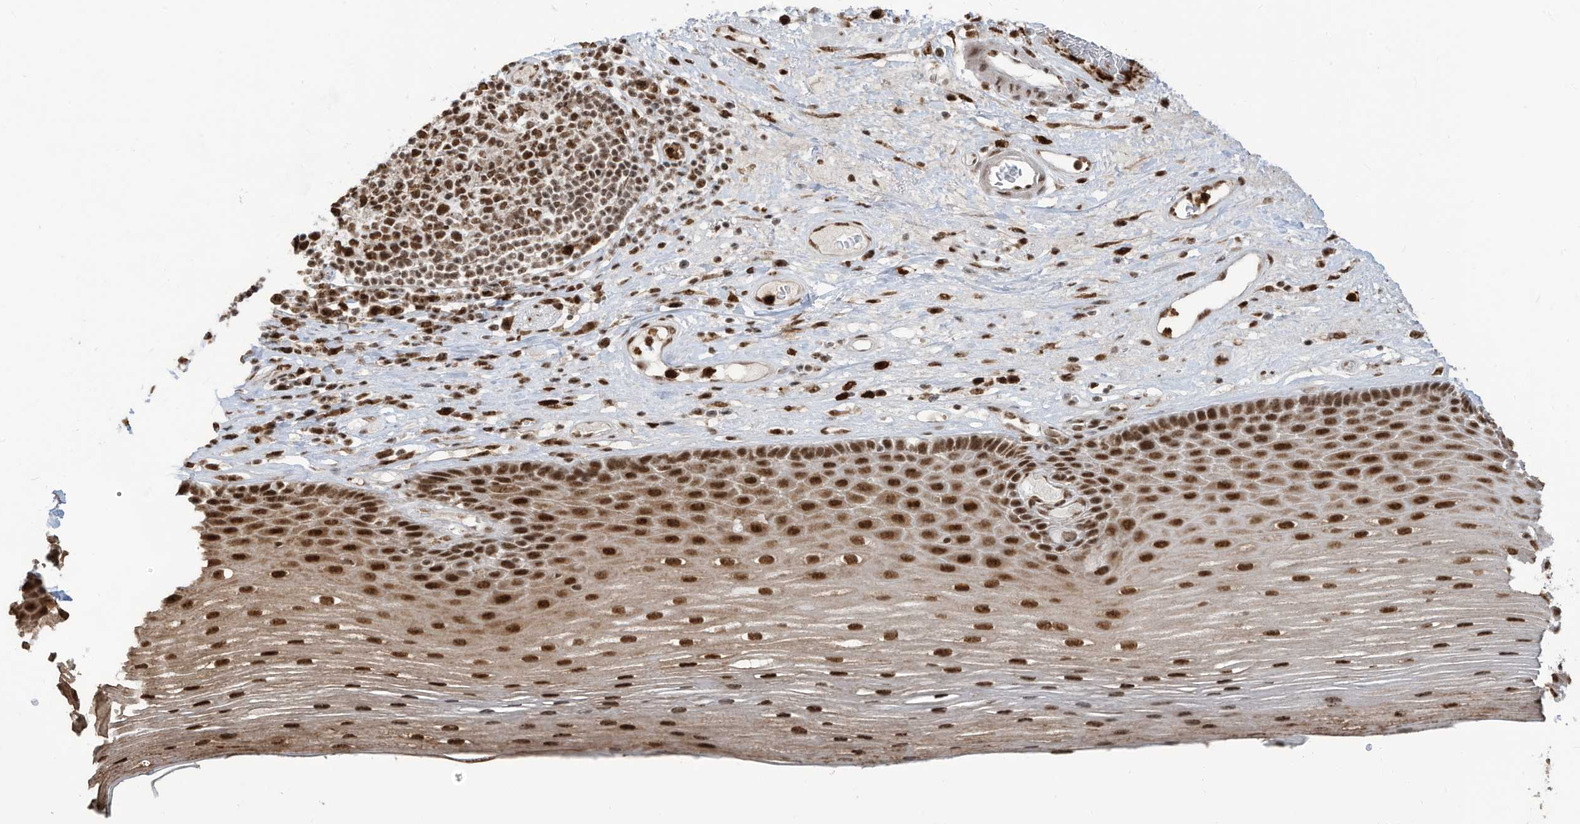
{"staining": {"intensity": "strong", "quantity": ">75%", "location": "nuclear"}, "tissue": "esophagus", "cell_type": "Squamous epithelial cells", "image_type": "normal", "snomed": [{"axis": "morphology", "description": "Normal tissue, NOS"}, {"axis": "topography", "description": "Esophagus"}], "caption": "Protein staining reveals strong nuclear expression in approximately >75% of squamous epithelial cells in normal esophagus.", "gene": "LBH", "patient": {"sex": "male", "age": 62}}